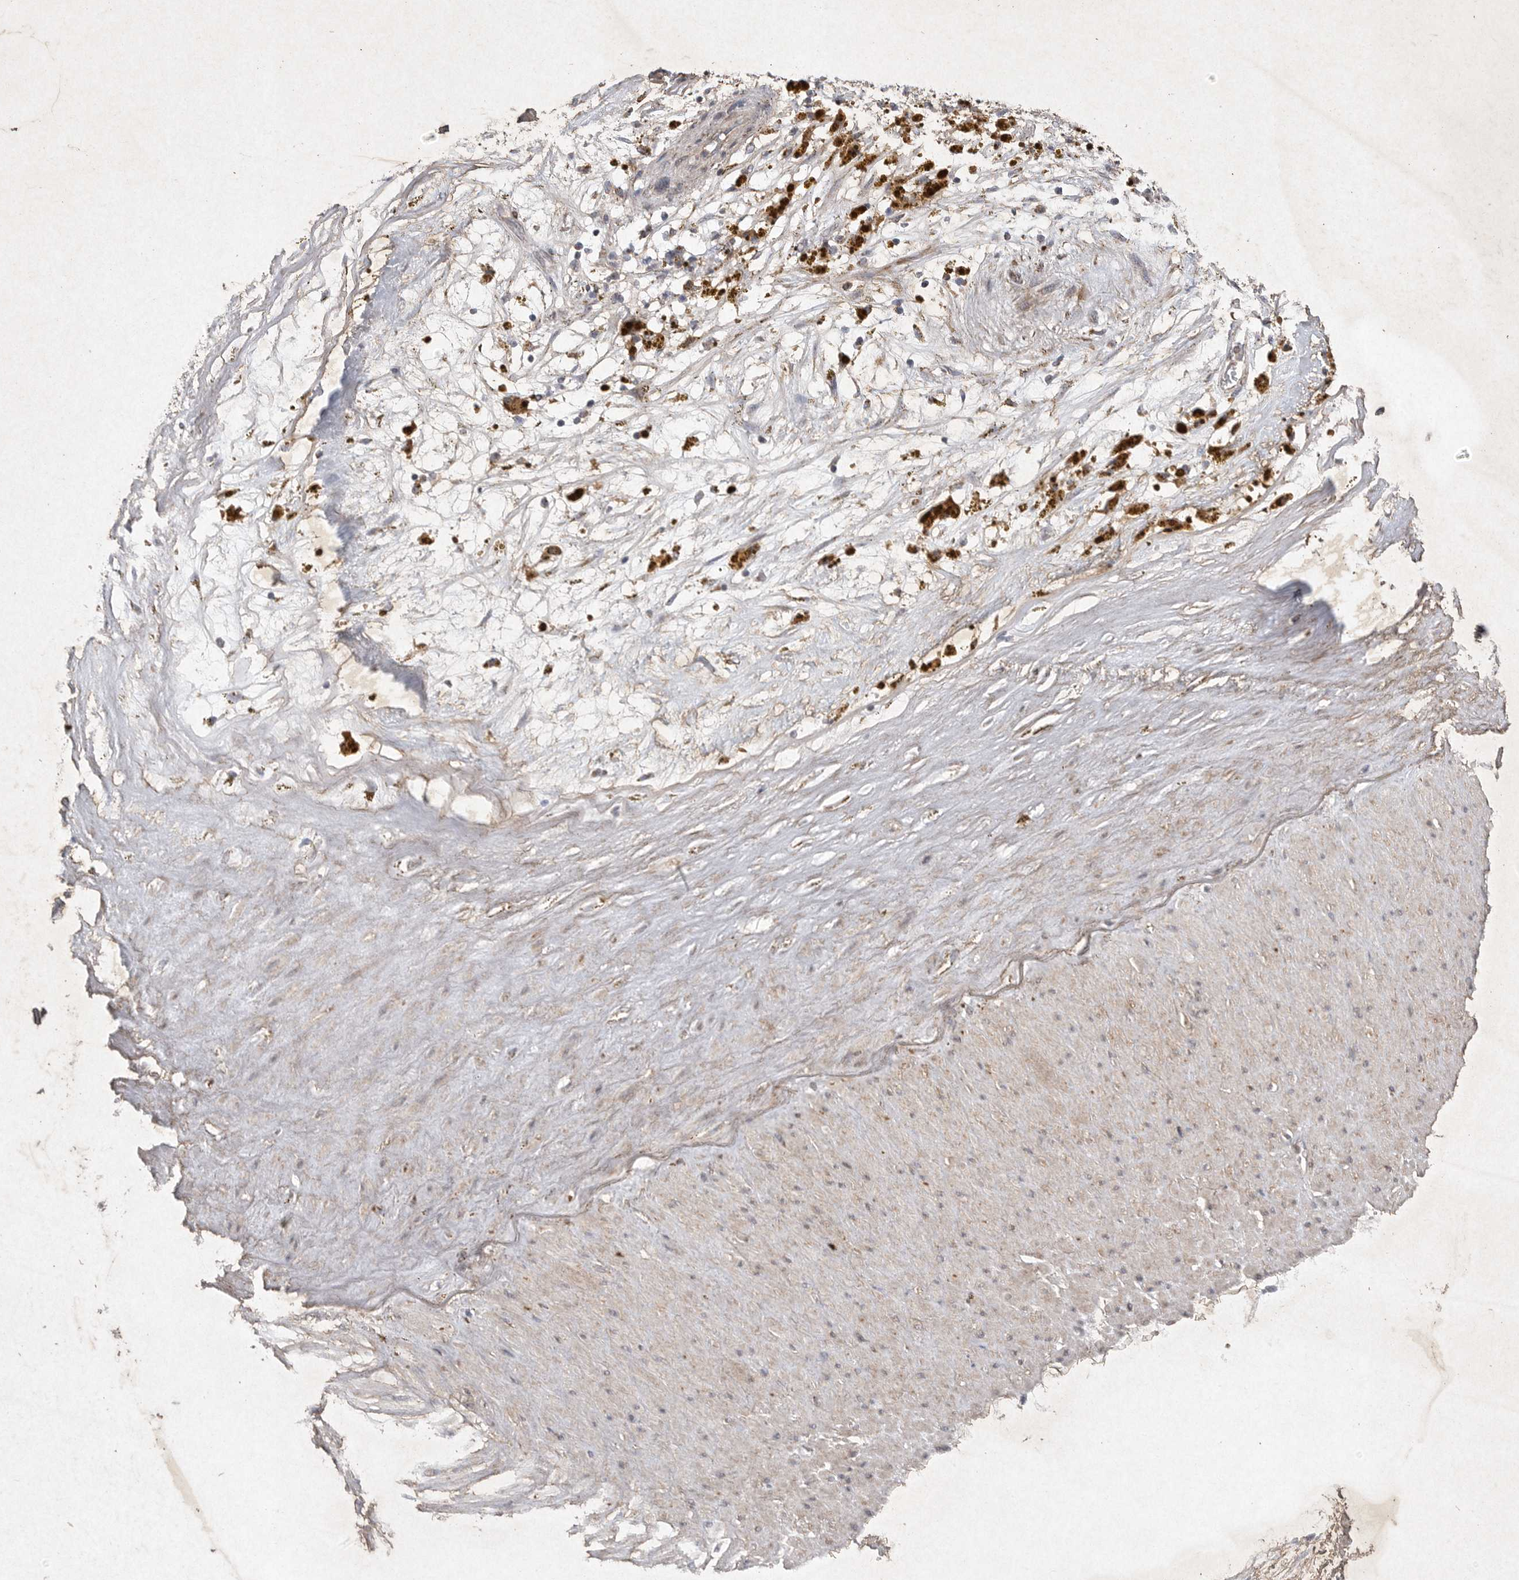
{"staining": {"intensity": "weak", "quantity": ">75%", "location": "cytoplasmic/membranous"}, "tissue": "adipose tissue", "cell_type": "Adipocytes", "image_type": "normal", "snomed": [{"axis": "morphology", "description": "Normal tissue, NOS"}, {"axis": "topography", "description": "Soft tissue"}], "caption": "DAB (3,3'-diaminobenzidine) immunohistochemical staining of normal adipose tissue demonstrates weak cytoplasmic/membranous protein expression in approximately >75% of adipocytes.", "gene": "DDR1", "patient": {"sex": "male", "age": 72}}